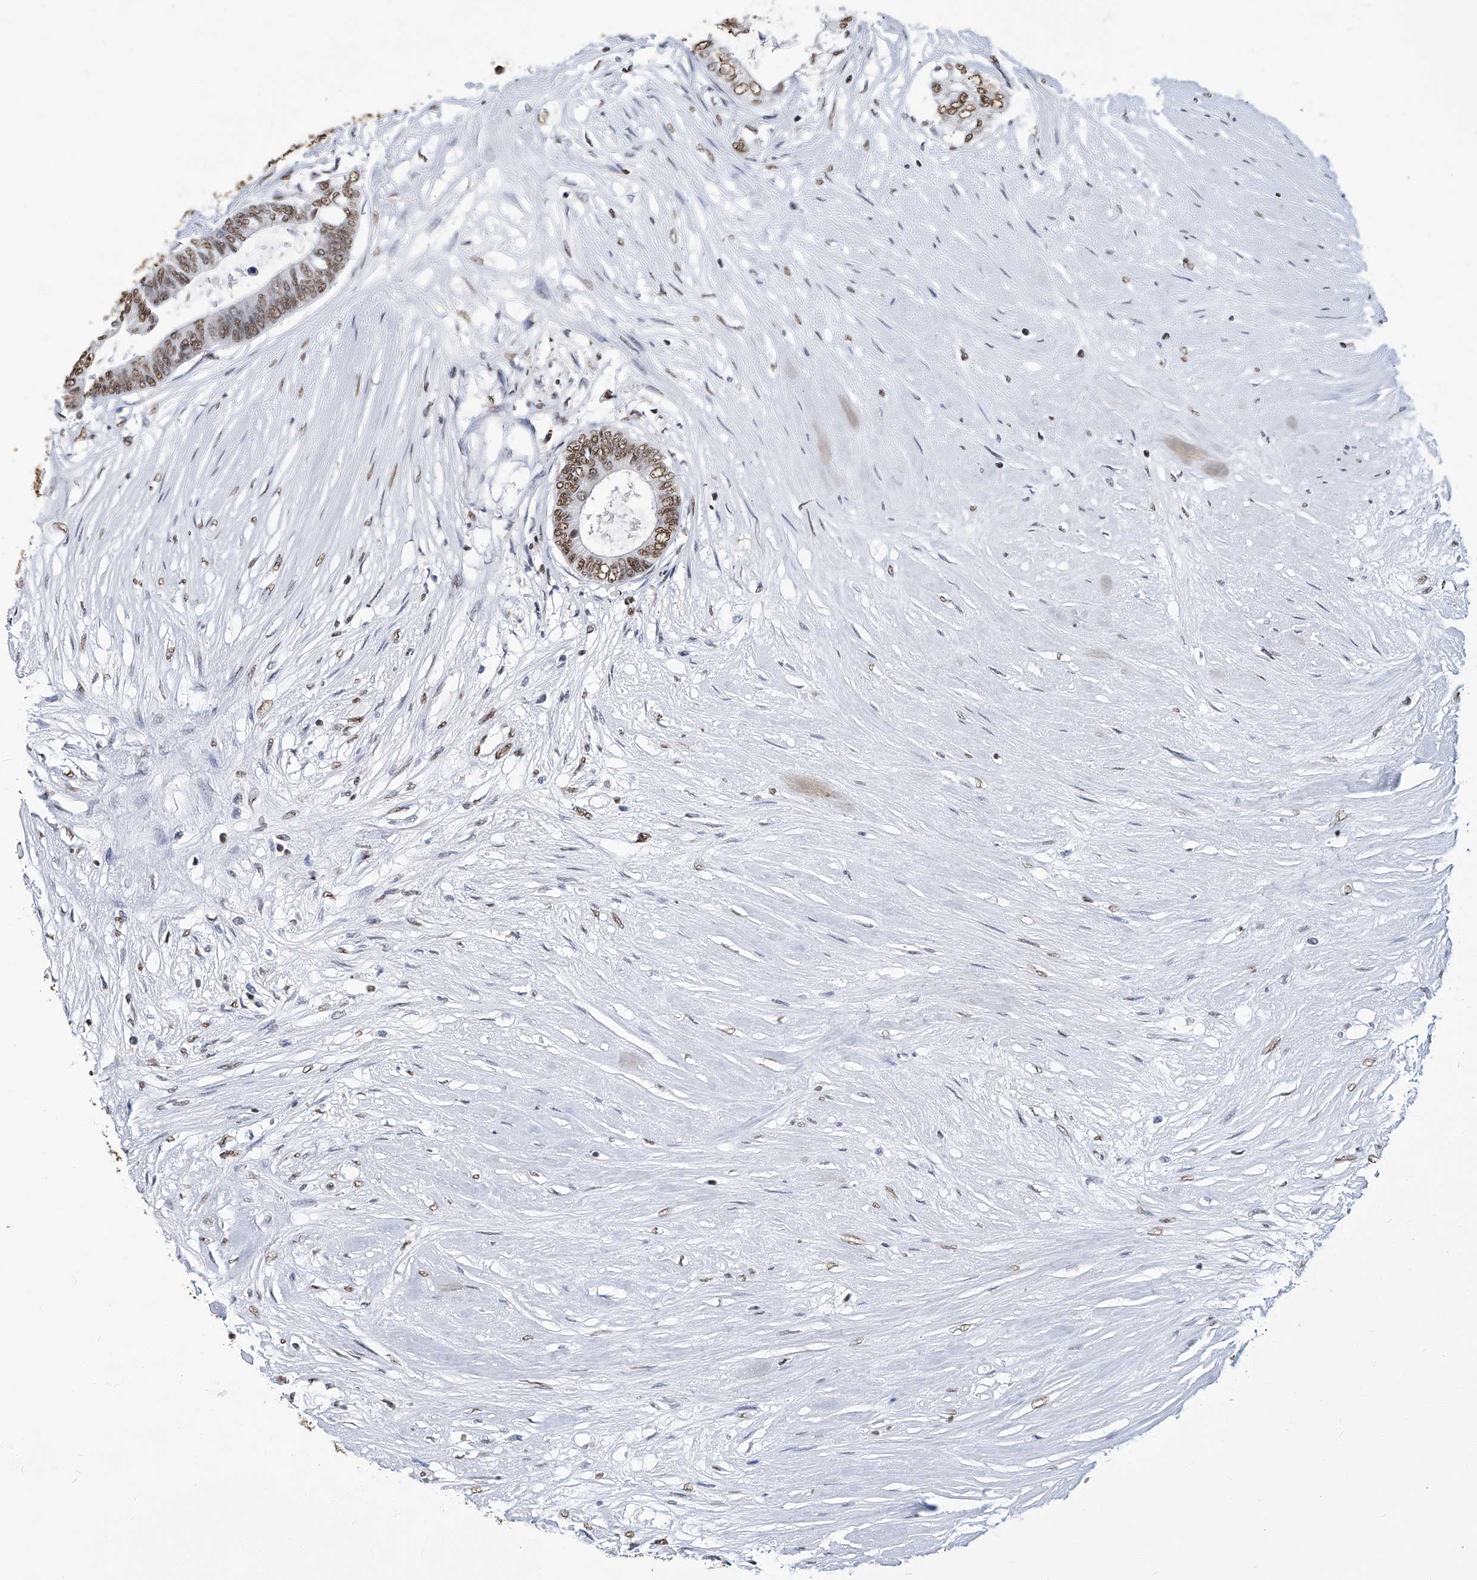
{"staining": {"intensity": "moderate", "quantity": ">75%", "location": "nuclear"}, "tissue": "colorectal cancer", "cell_type": "Tumor cells", "image_type": "cancer", "snomed": [{"axis": "morphology", "description": "Adenocarcinoma, NOS"}, {"axis": "topography", "description": "Rectum"}], "caption": "Human colorectal adenocarcinoma stained for a protein (brown) reveals moderate nuclear positive staining in about >75% of tumor cells.", "gene": "HBP1", "patient": {"sex": "male", "age": 63}}